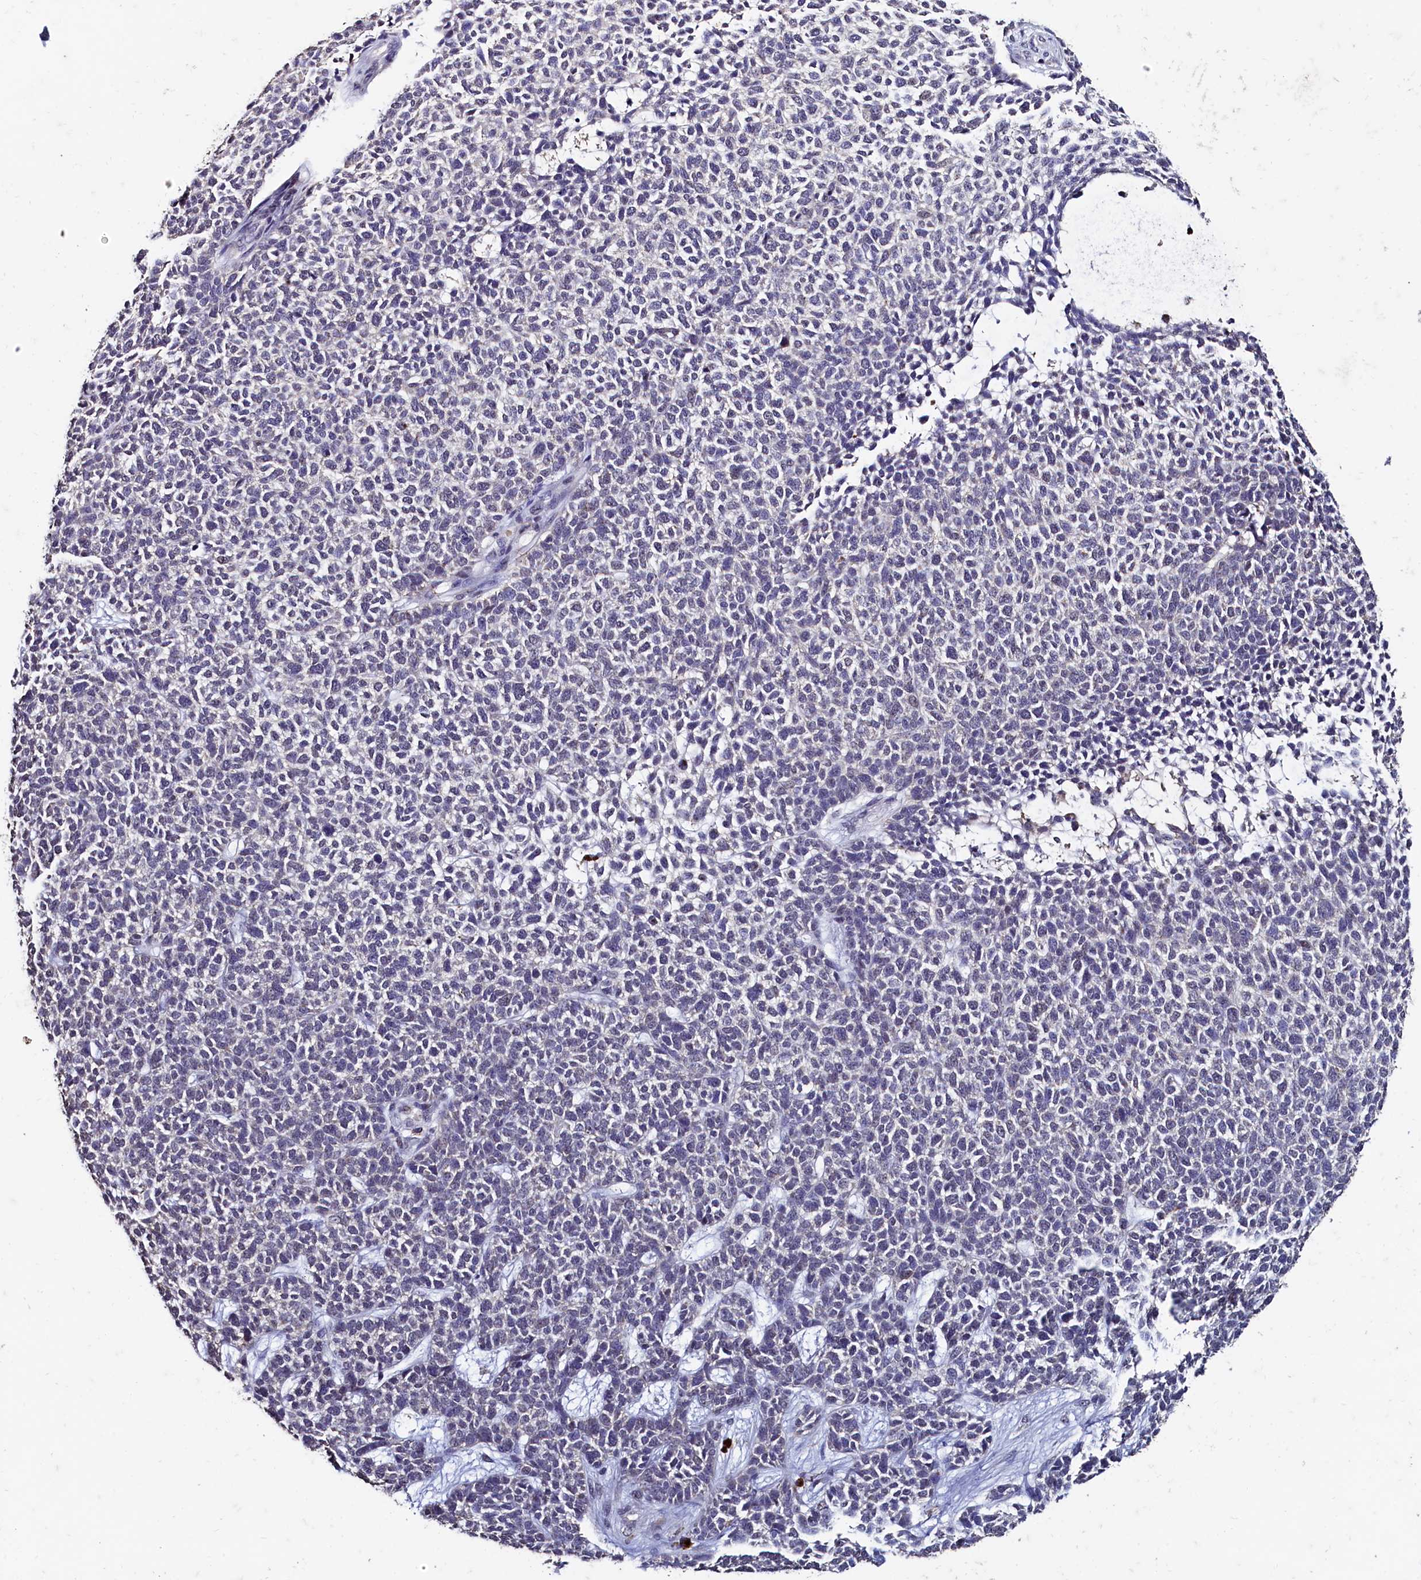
{"staining": {"intensity": "negative", "quantity": "none", "location": "none"}, "tissue": "skin cancer", "cell_type": "Tumor cells", "image_type": "cancer", "snomed": [{"axis": "morphology", "description": "Basal cell carcinoma"}, {"axis": "topography", "description": "Skin"}], "caption": "High magnification brightfield microscopy of skin cancer (basal cell carcinoma) stained with DAB (brown) and counterstained with hematoxylin (blue): tumor cells show no significant staining. Brightfield microscopy of immunohistochemistry (IHC) stained with DAB (3,3'-diaminobenzidine) (brown) and hematoxylin (blue), captured at high magnification.", "gene": "CSTPP1", "patient": {"sex": "female", "age": 84}}